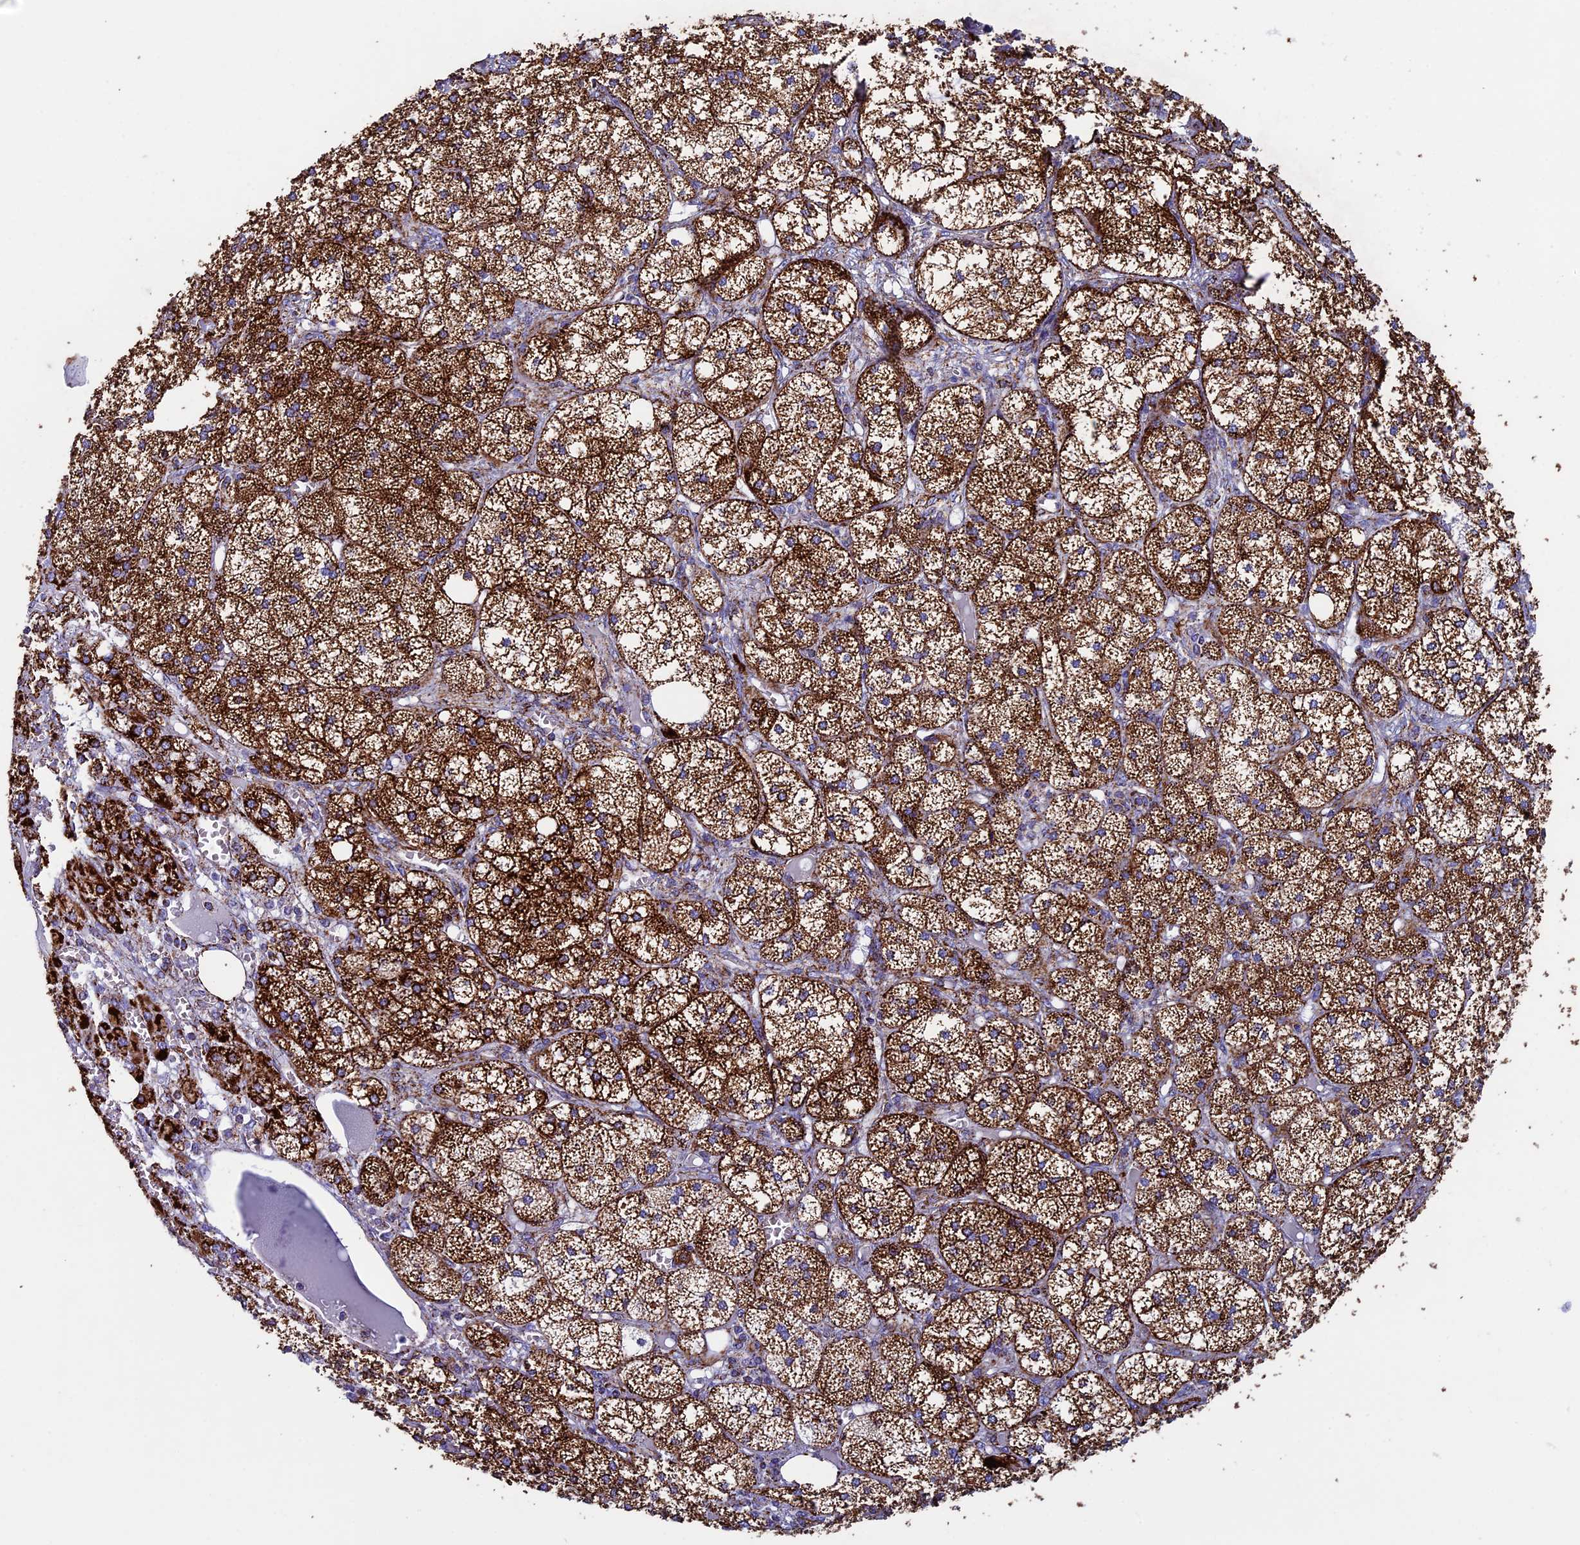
{"staining": {"intensity": "strong", "quantity": ">75%", "location": "cytoplasmic/membranous"}, "tissue": "adrenal gland", "cell_type": "Glandular cells", "image_type": "normal", "snomed": [{"axis": "morphology", "description": "Normal tissue, NOS"}, {"axis": "topography", "description": "Adrenal gland"}], "caption": "The micrograph displays staining of unremarkable adrenal gland, revealing strong cytoplasmic/membranous protein positivity (brown color) within glandular cells. (brown staining indicates protein expression, while blue staining denotes nuclei).", "gene": "UQCRFS1", "patient": {"sex": "female", "age": 61}}